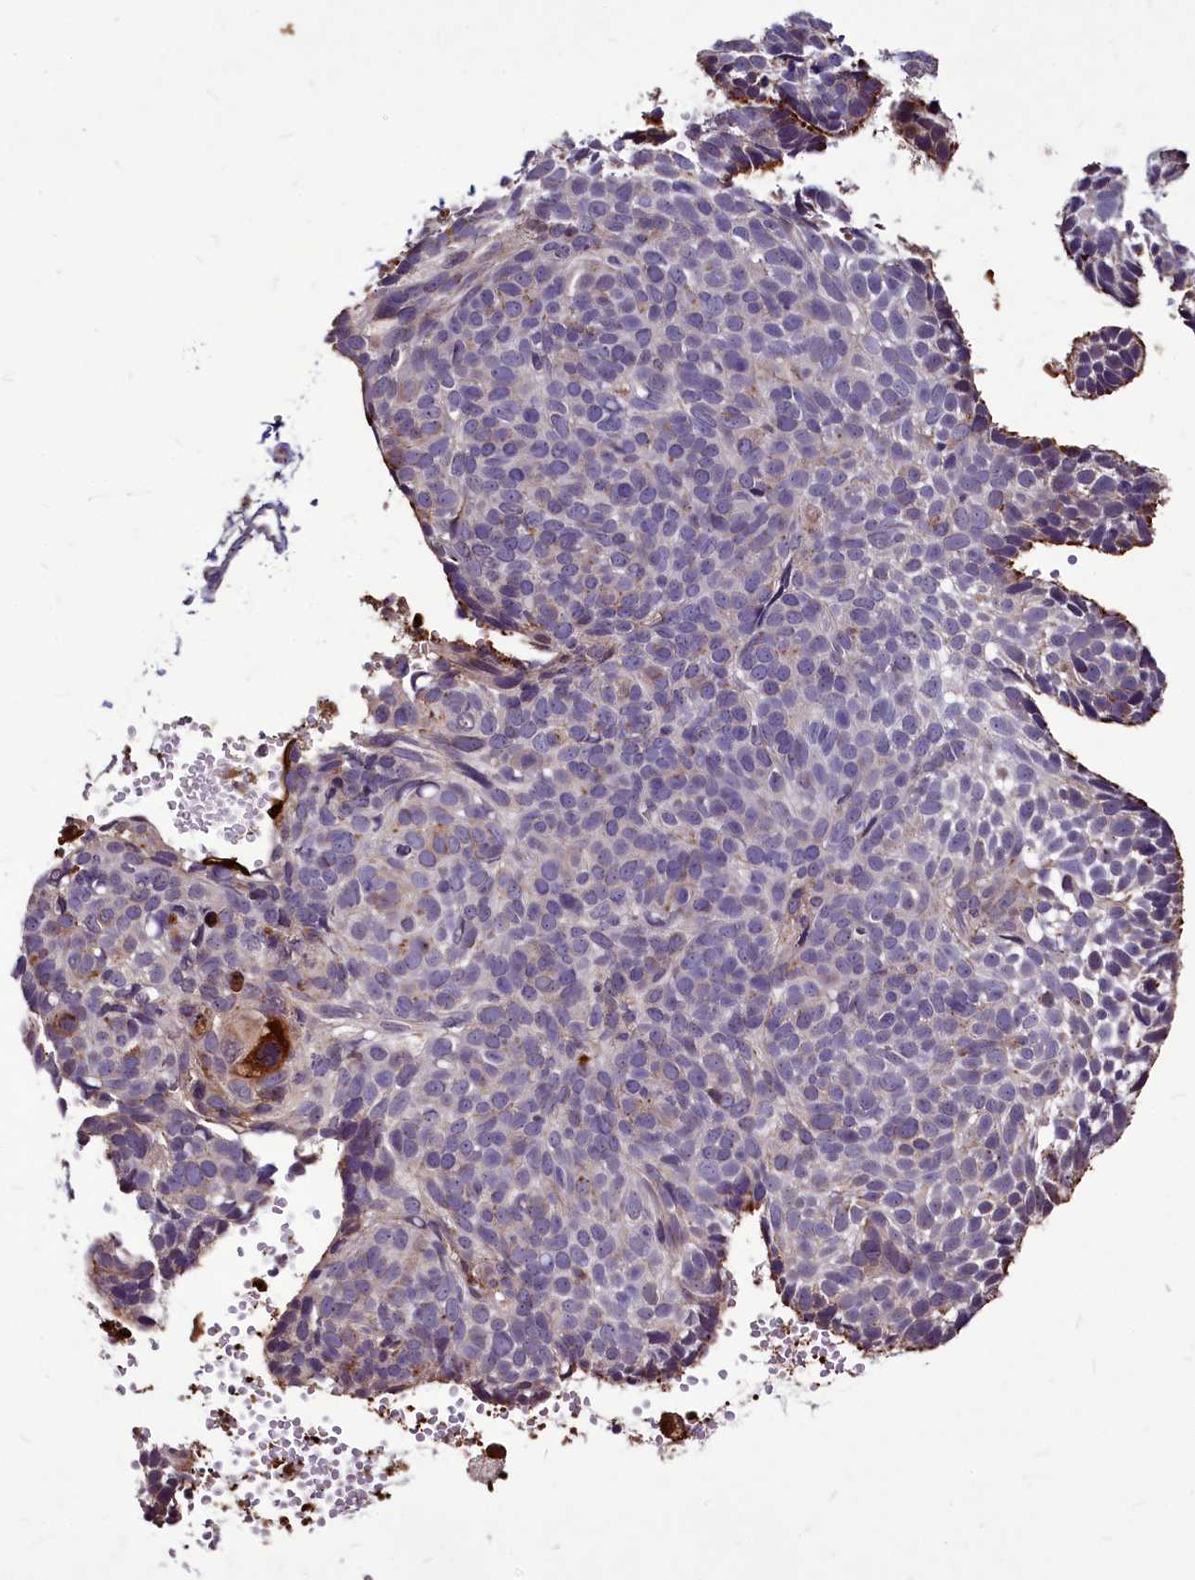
{"staining": {"intensity": "moderate", "quantity": "<25%", "location": "cytoplasmic/membranous"}, "tissue": "skin cancer", "cell_type": "Tumor cells", "image_type": "cancer", "snomed": [{"axis": "morphology", "description": "Normal tissue, NOS"}, {"axis": "morphology", "description": "Basal cell carcinoma"}, {"axis": "topography", "description": "Skin"}], "caption": "Immunohistochemistry histopathology image of human skin basal cell carcinoma stained for a protein (brown), which displays low levels of moderate cytoplasmic/membranous expression in about <25% of tumor cells.", "gene": "C11orf86", "patient": {"sex": "male", "age": 66}}